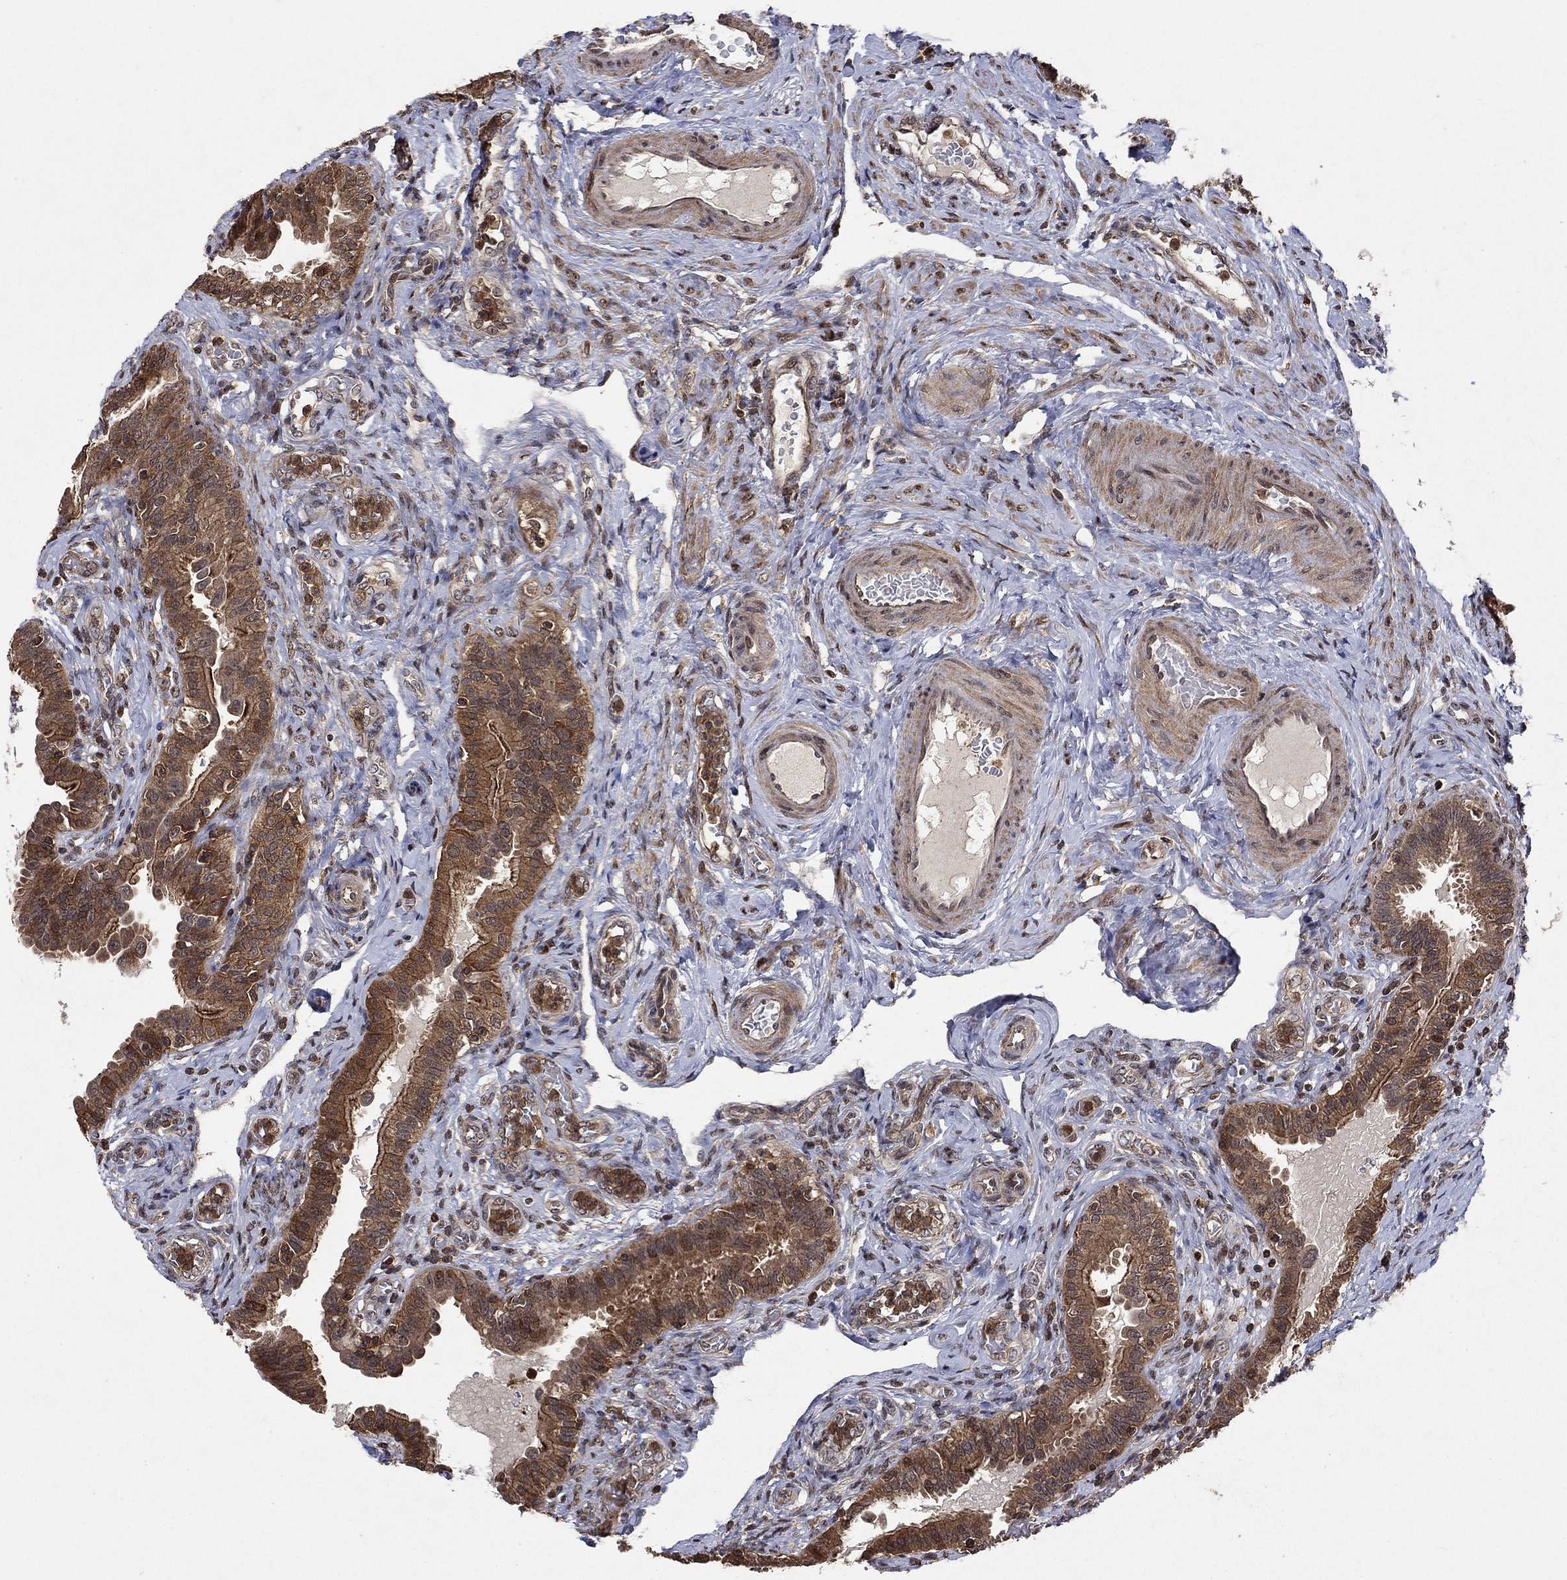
{"staining": {"intensity": "moderate", "quantity": ">75%", "location": "cytoplasmic/membranous"}, "tissue": "fallopian tube", "cell_type": "Glandular cells", "image_type": "normal", "snomed": [{"axis": "morphology", "description": "Normal tissue, NOS"}, {"axis": "topography", "description": "Fallopian tube"}, {"axis": "topography", "description": "Ovary"}], "caption": "Immunohistochemistry staining of normal fallopian tube, which reveals medium levels of moderate cytoplasmic/membranous expression in approximately >75% of glandular cells indicating moderate cytoplasmic/membranous protein positivity. The staining was performed using DAB (3,3'-diaminobenzidine) (brown) for protein detection and nuclei were counterstained in hematoxylin (blue).", "gene": "CCDC66", "patient": {"sex": "female", "age": 41}}